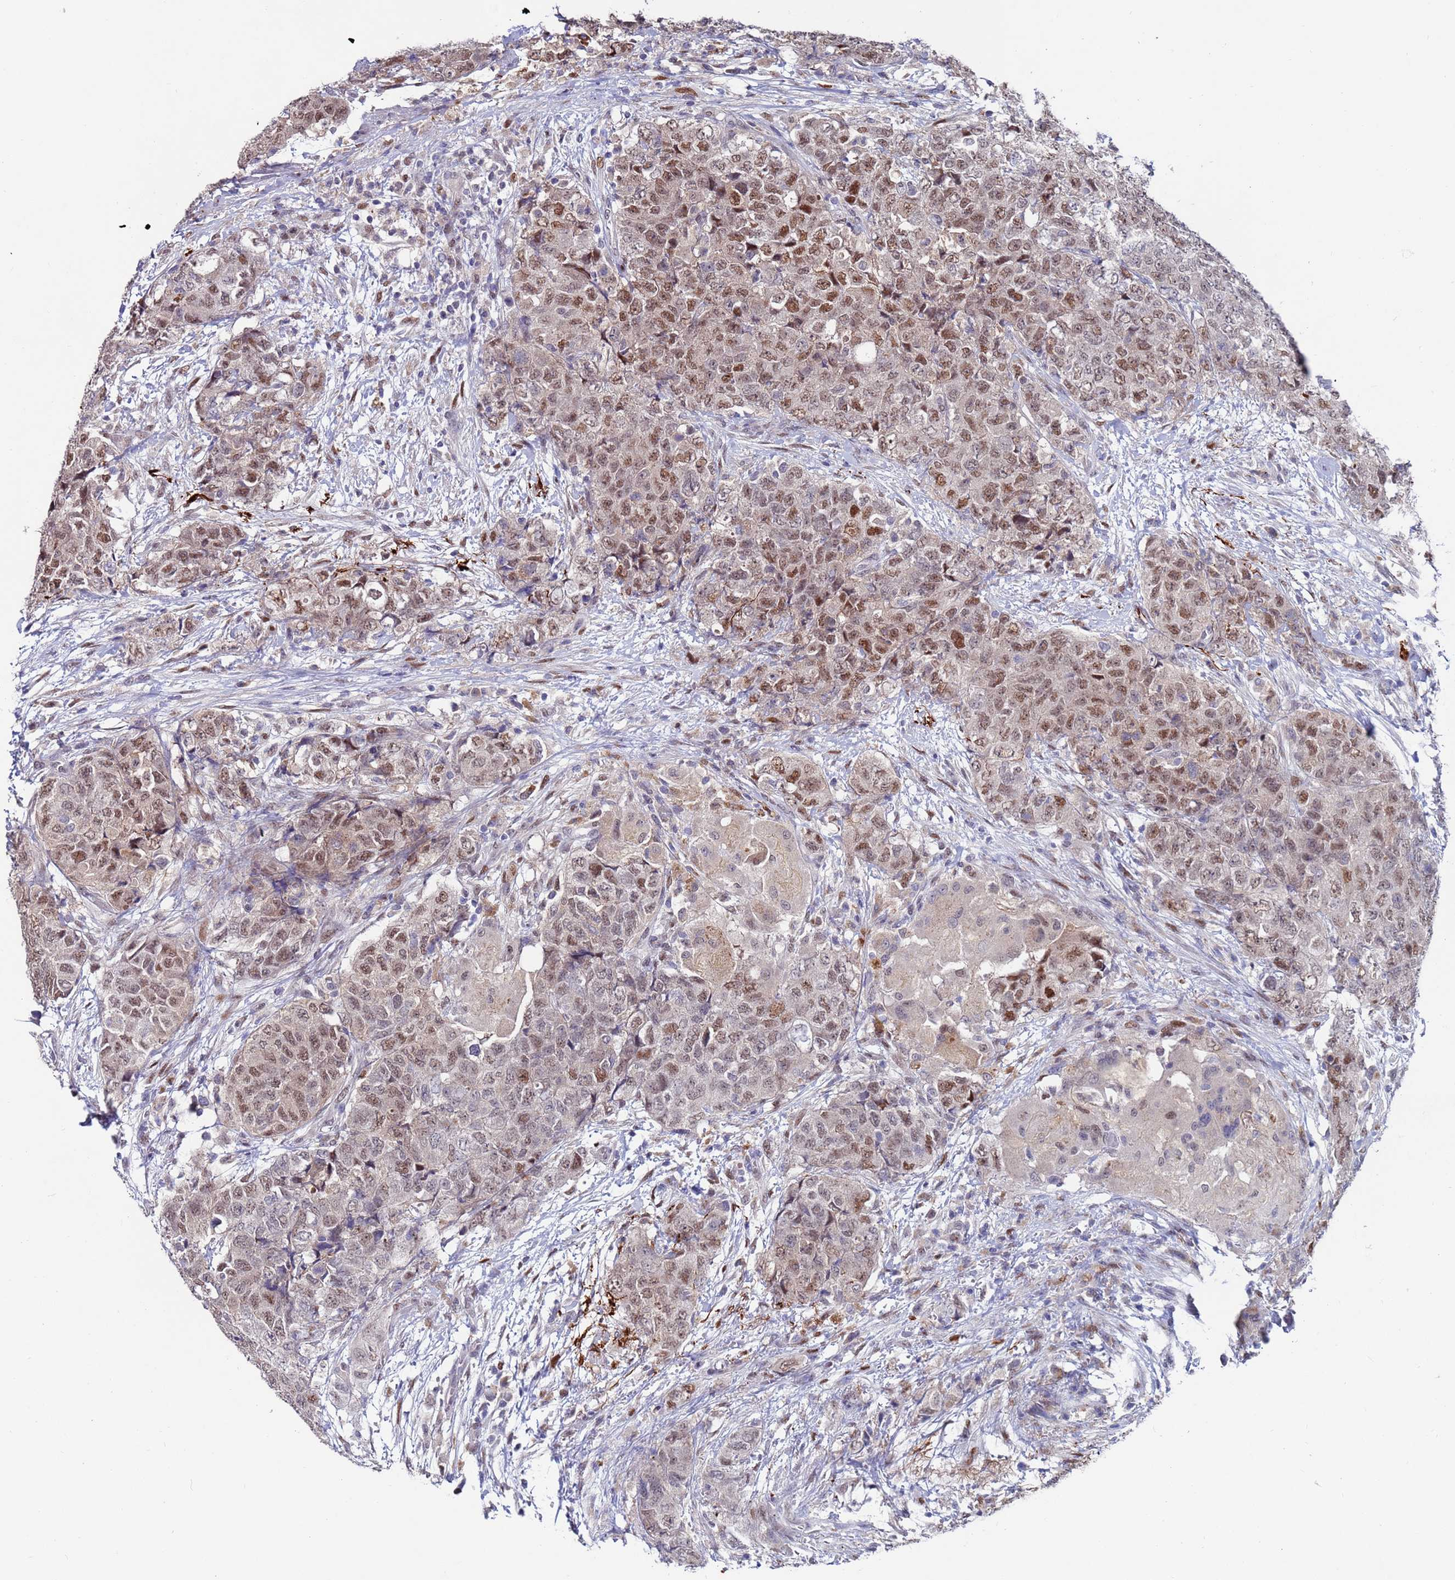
{"staining": {"intensity": "moderate", "quantity": ">75%", "location": "nuclear"}, "tissue": "urothelial cancer", "cell_type": "Tumor cells", "image_type": "cancer", "snomed": [{"axis": "morphology", "description": "Urothelial carcinoma, High grade"}, {"axis": "topography", "description": "Urinary bladder"}], "caption": "Moderate nuclear staining is appreciated in approximately >75% of tumor cells in urothelial cancer.", "gene": "FBXO27", "patient": {"sex": "female", "age": 78}}